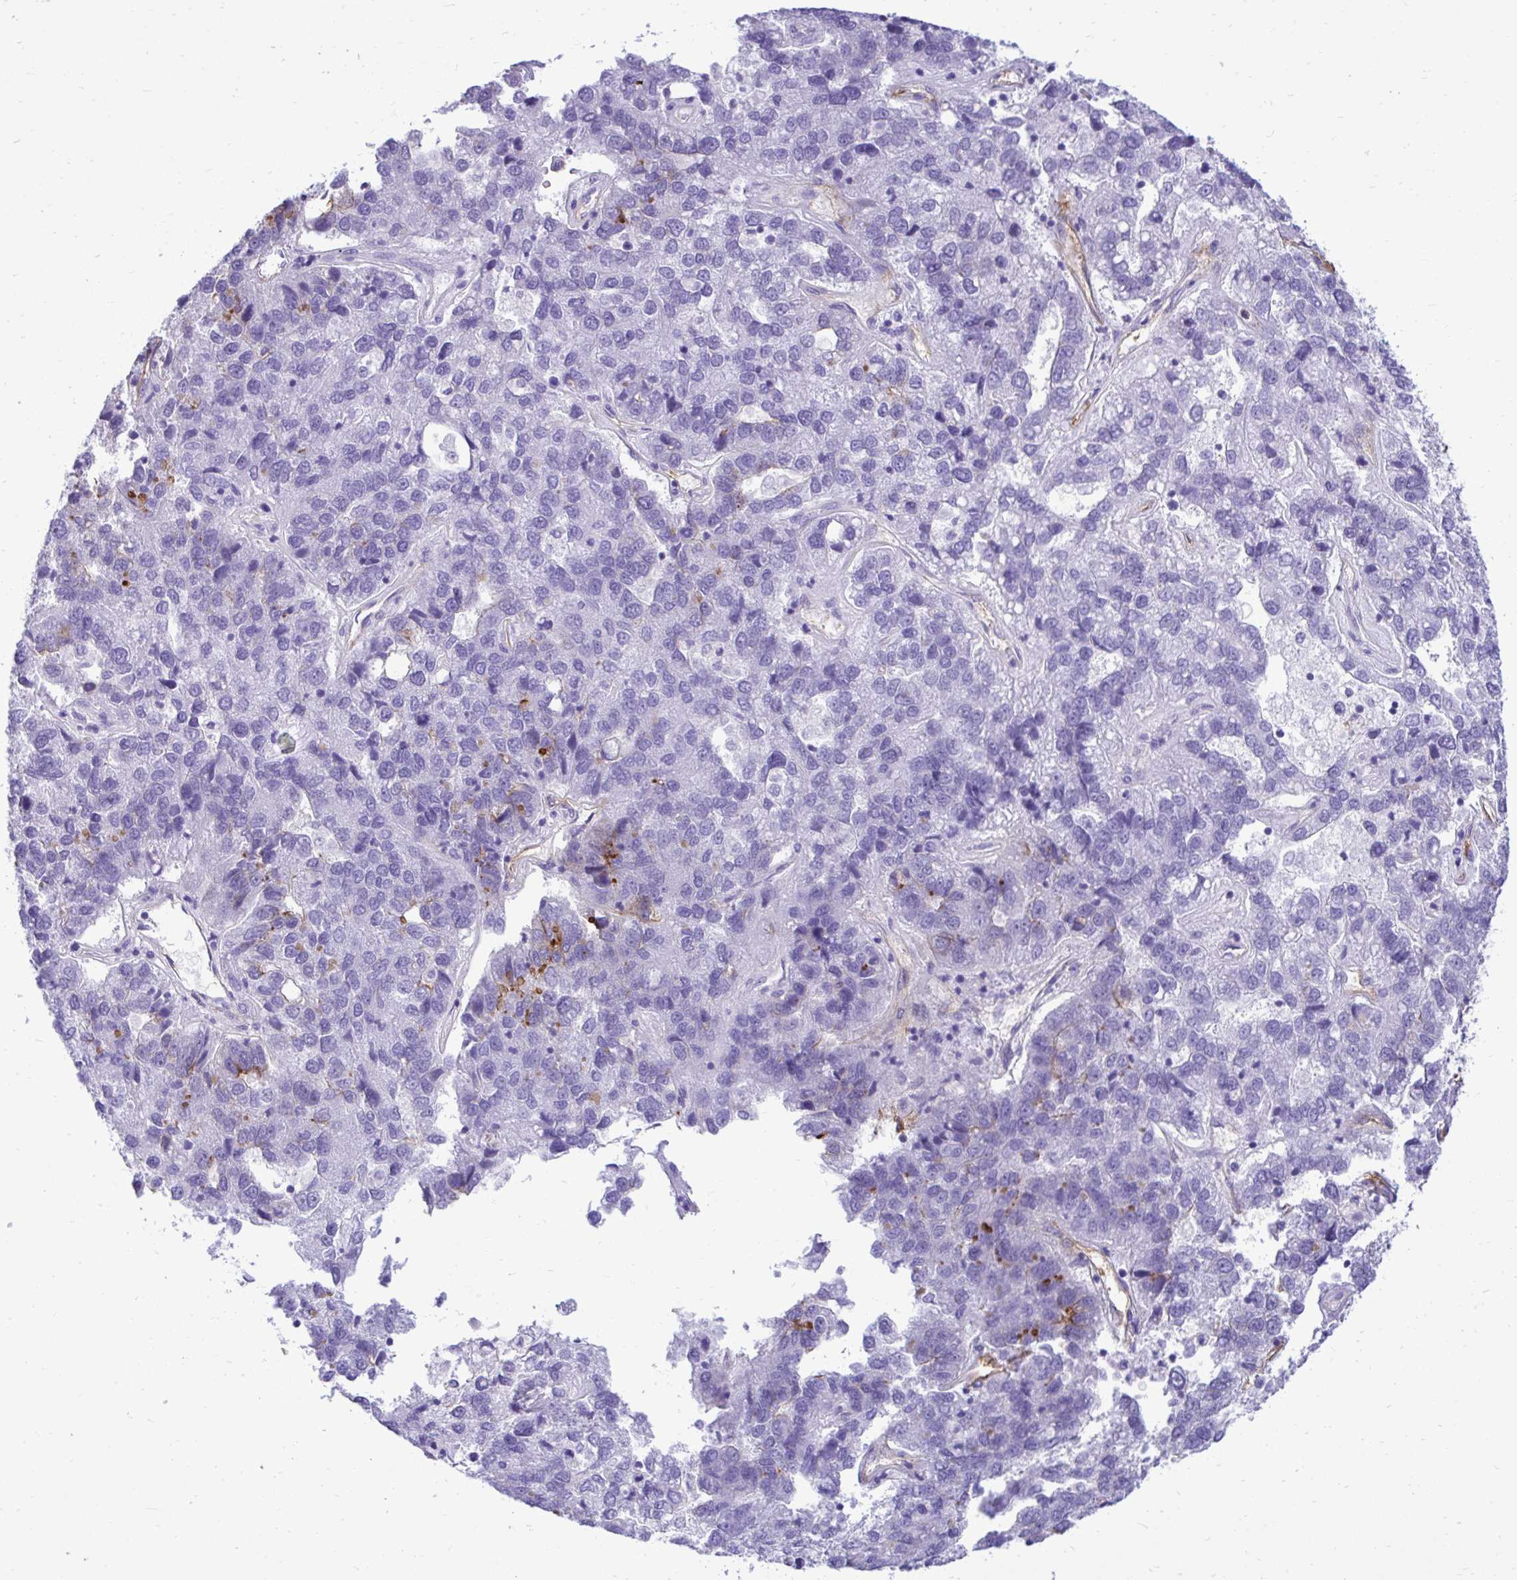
{"staining": {"intensity": "negative", "quantity": "none", "location": "none"}, "tissue": "pancreatic cancer", "cell_type": "Tumor cells", "image_type": "cancer", "snomed": [{"axis": "morphology", "description": "Adenocarcinoma, NOS"}, {"axis": "topography", "description": "Pancreas"}], "caption": "High magnification brightfield microscopy of pancreatic cancer (adenocarcinoma) stained with DAB (3,3'-diaminobenzidine) (brown) and counterstained with hematoxylin (blue): tumor cells show no significant expression. (Immunohistochemistry, brightfield microscopy, high magnification).", "gene": "ABCG2", "patient": {"sex": "female", "age": 61}}